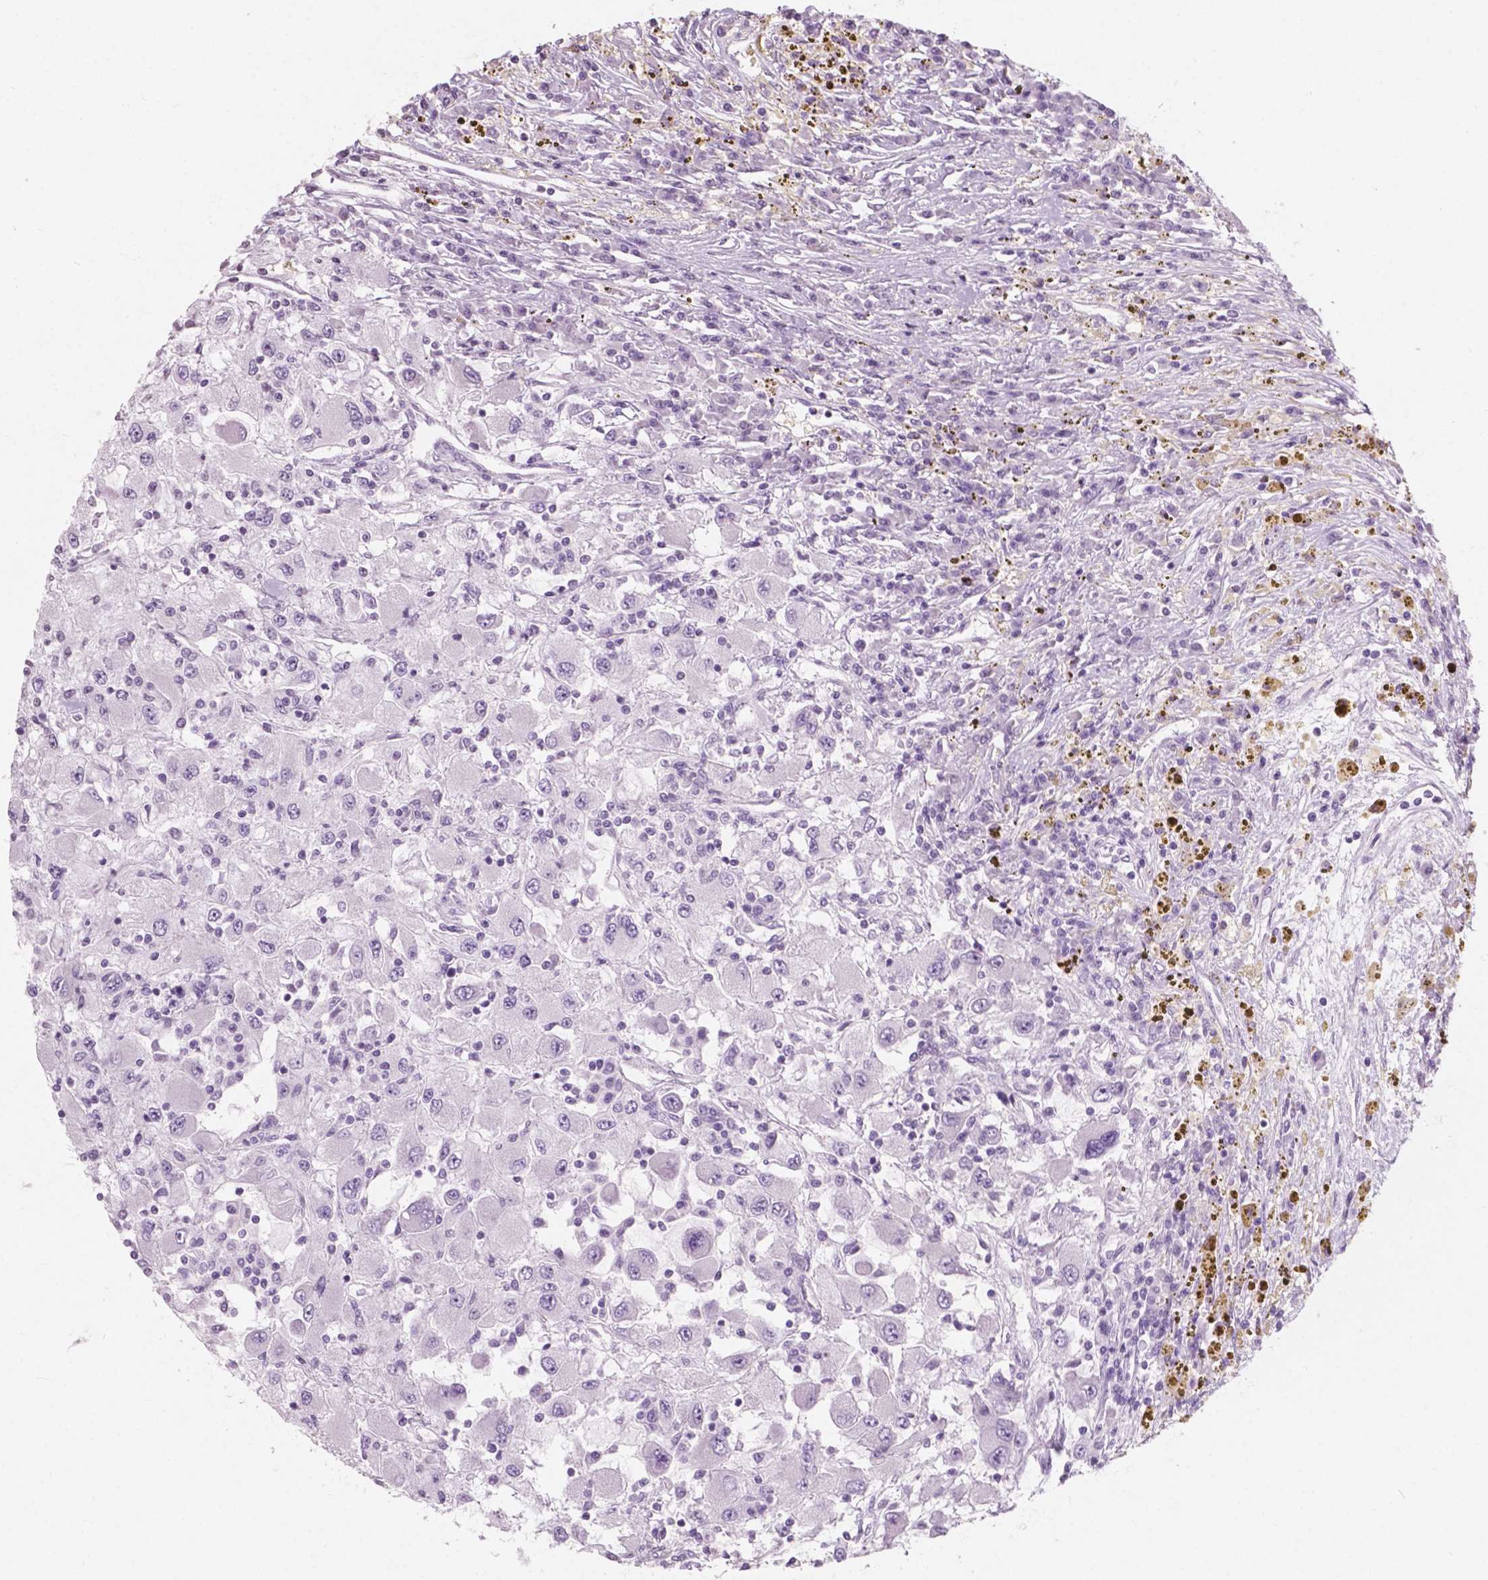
{"staining": {"intensity": "negative", "quantity": "none", "location": "none"}, "tissue": "renal cancer", "cell_type": "Tumor cells", "image_type": "cancer", "snomed": [{"axis": "morphology", "description": "Adenocarcinoma, NOS"}, {"axis": "topography", "description": "Kidney"}], "caption": "This is an immunohistochemistry (IHC) photomicrograph of human renal adenocarcinoma. There is no expression in tumor cells.", "gene": "AWAT1", "patient": {"sex": "female", "age": 67}}